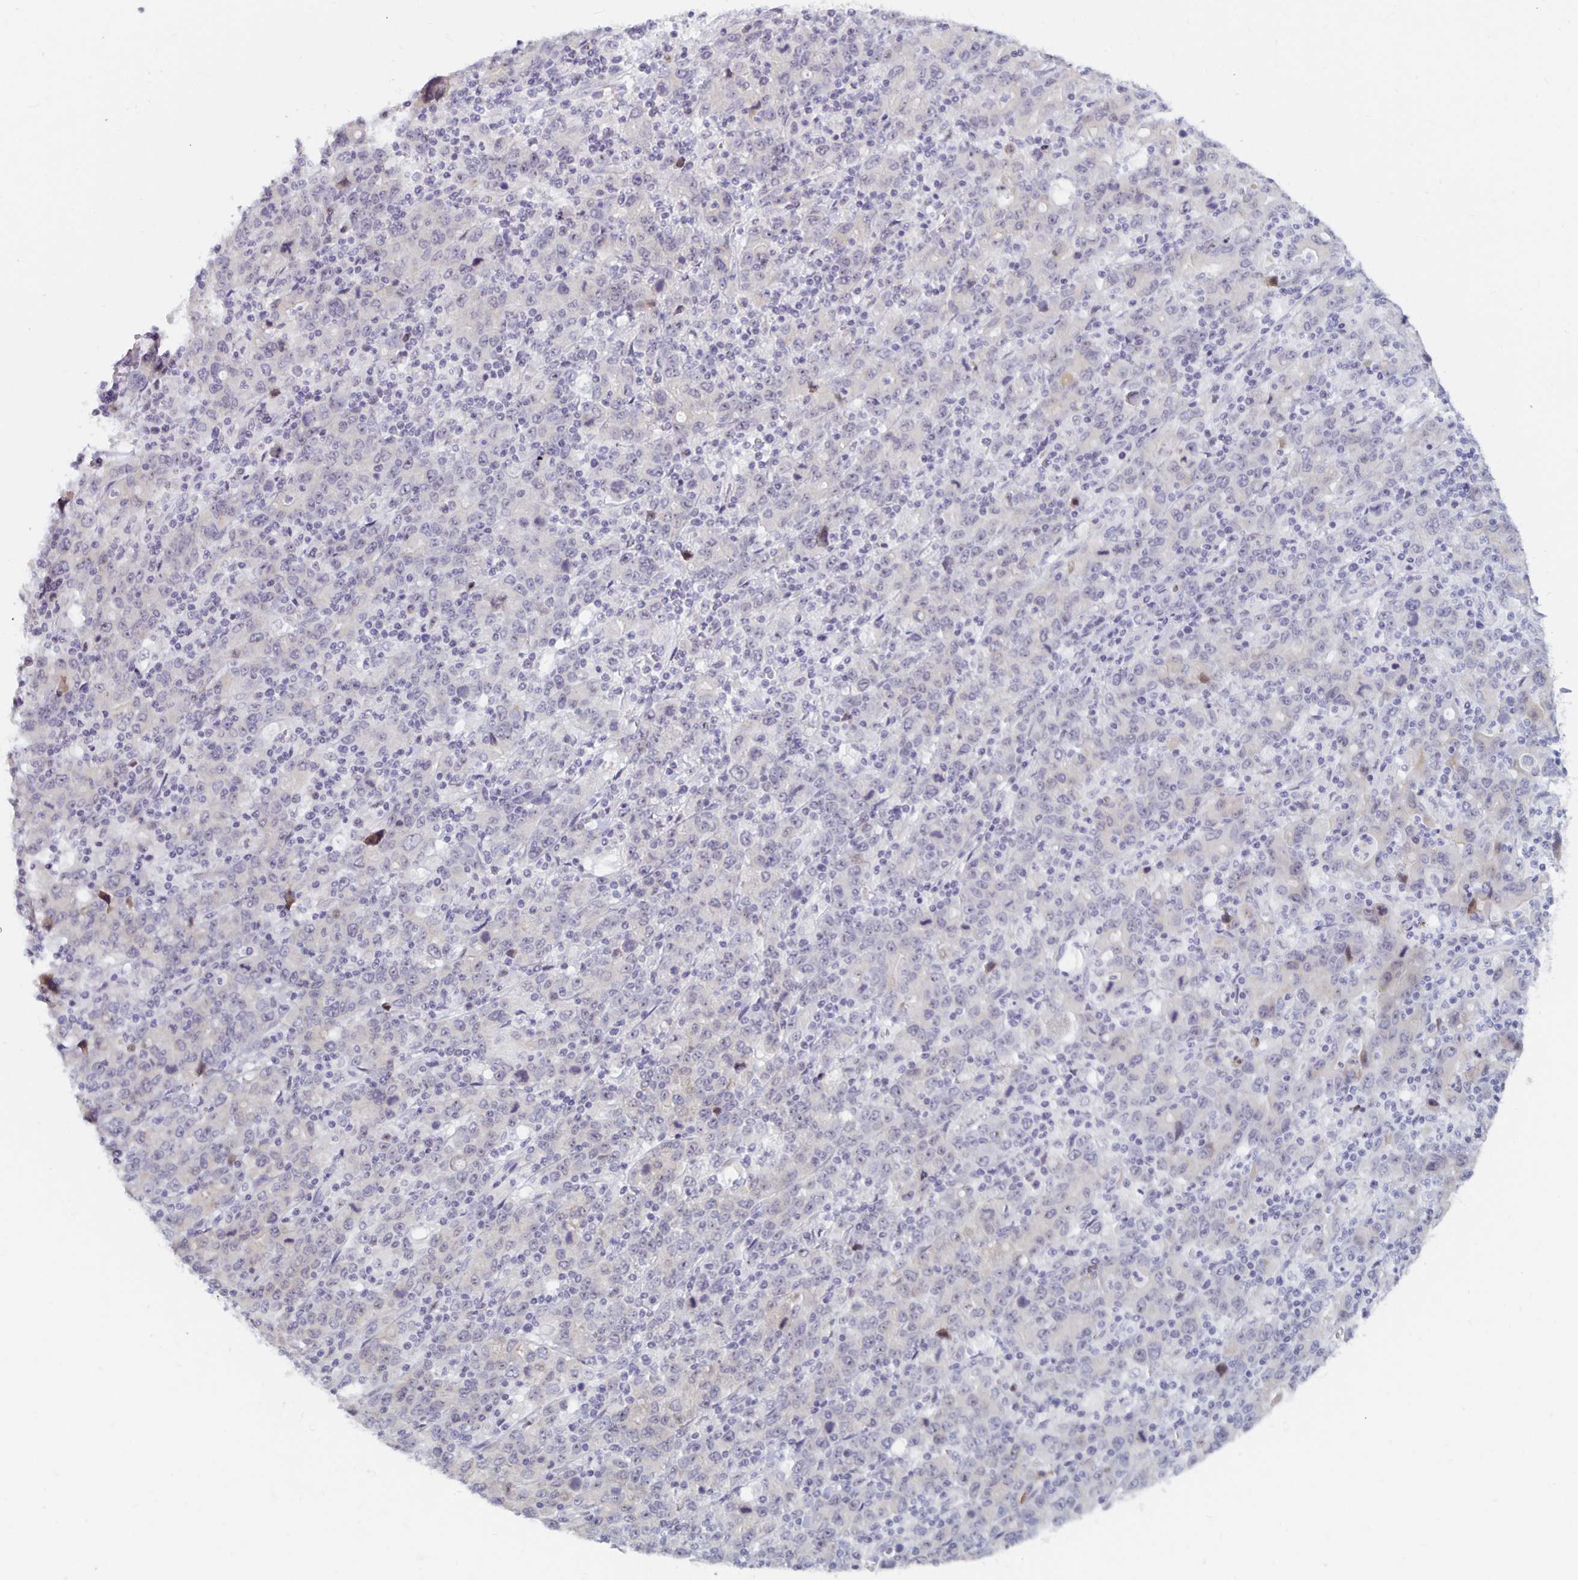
{"staining": {"intensity": "negative", "quantity": "none", "location": "none"}, "tissue": "stomach cancer", "cell_type": "Tumor cells", "image_type": "cancer", "snomed": [{"axis": "morphology", "description": "Adenocarcinoma, NOS"}, {"axis": "topography", "description": "Stomach, upper"}], "caption": "Immunohistochemistry (IHC) of human adenocarcinoma (stomach) reveals no expression in tumor cells. The staining is performed using DAB (3,3'-diaminobenzidine) brown chromogen with nuclei counter-stained in using hematoxylin.", "gene": "NUP85", "patient": {"sex": "male", "age": 69}}